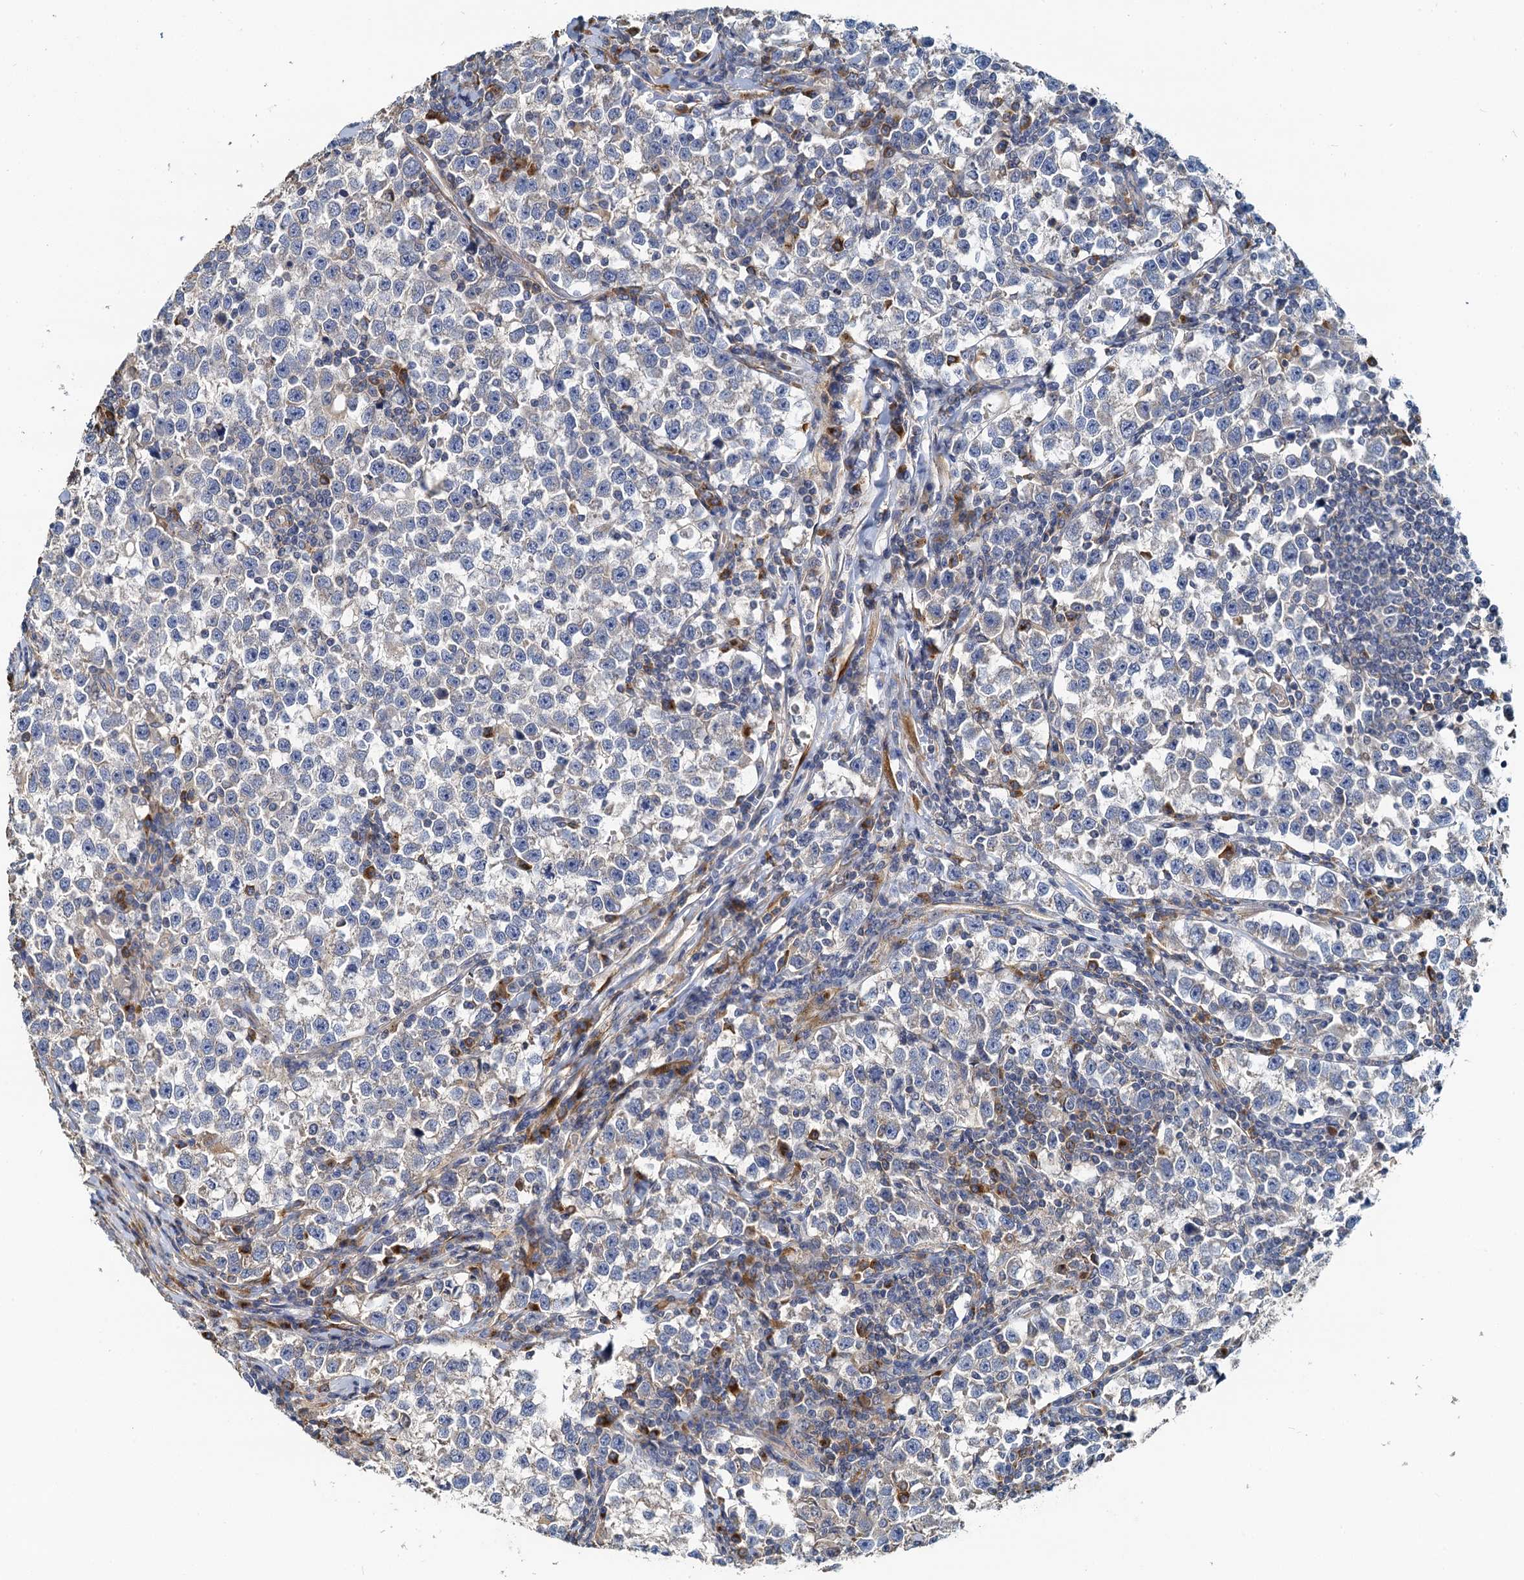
{"staining": {"intensity": "negative", "quantity": "none", "location": "none"}, "tissue": "testis cancer", "cell_type": "Tumor cells", "image_type": "cancer", "snomed": [{"axis": "morphology", "description": "Normal tissue, NOS"}, {"axis": "morphology", "description": "Seminoma, NOS"}, {"axis": "topography", "description": "Testis"}], "caption": "High magnification brightfield microscopy of testis cancer stained with DAB (3,3'-diaminobenzidine) (brown) and counterstained with hematoxylin (blue): tumor cells show no significant expression.", "gene": "NKAPD1", "patient": {"sex": "male", "age": 43}}